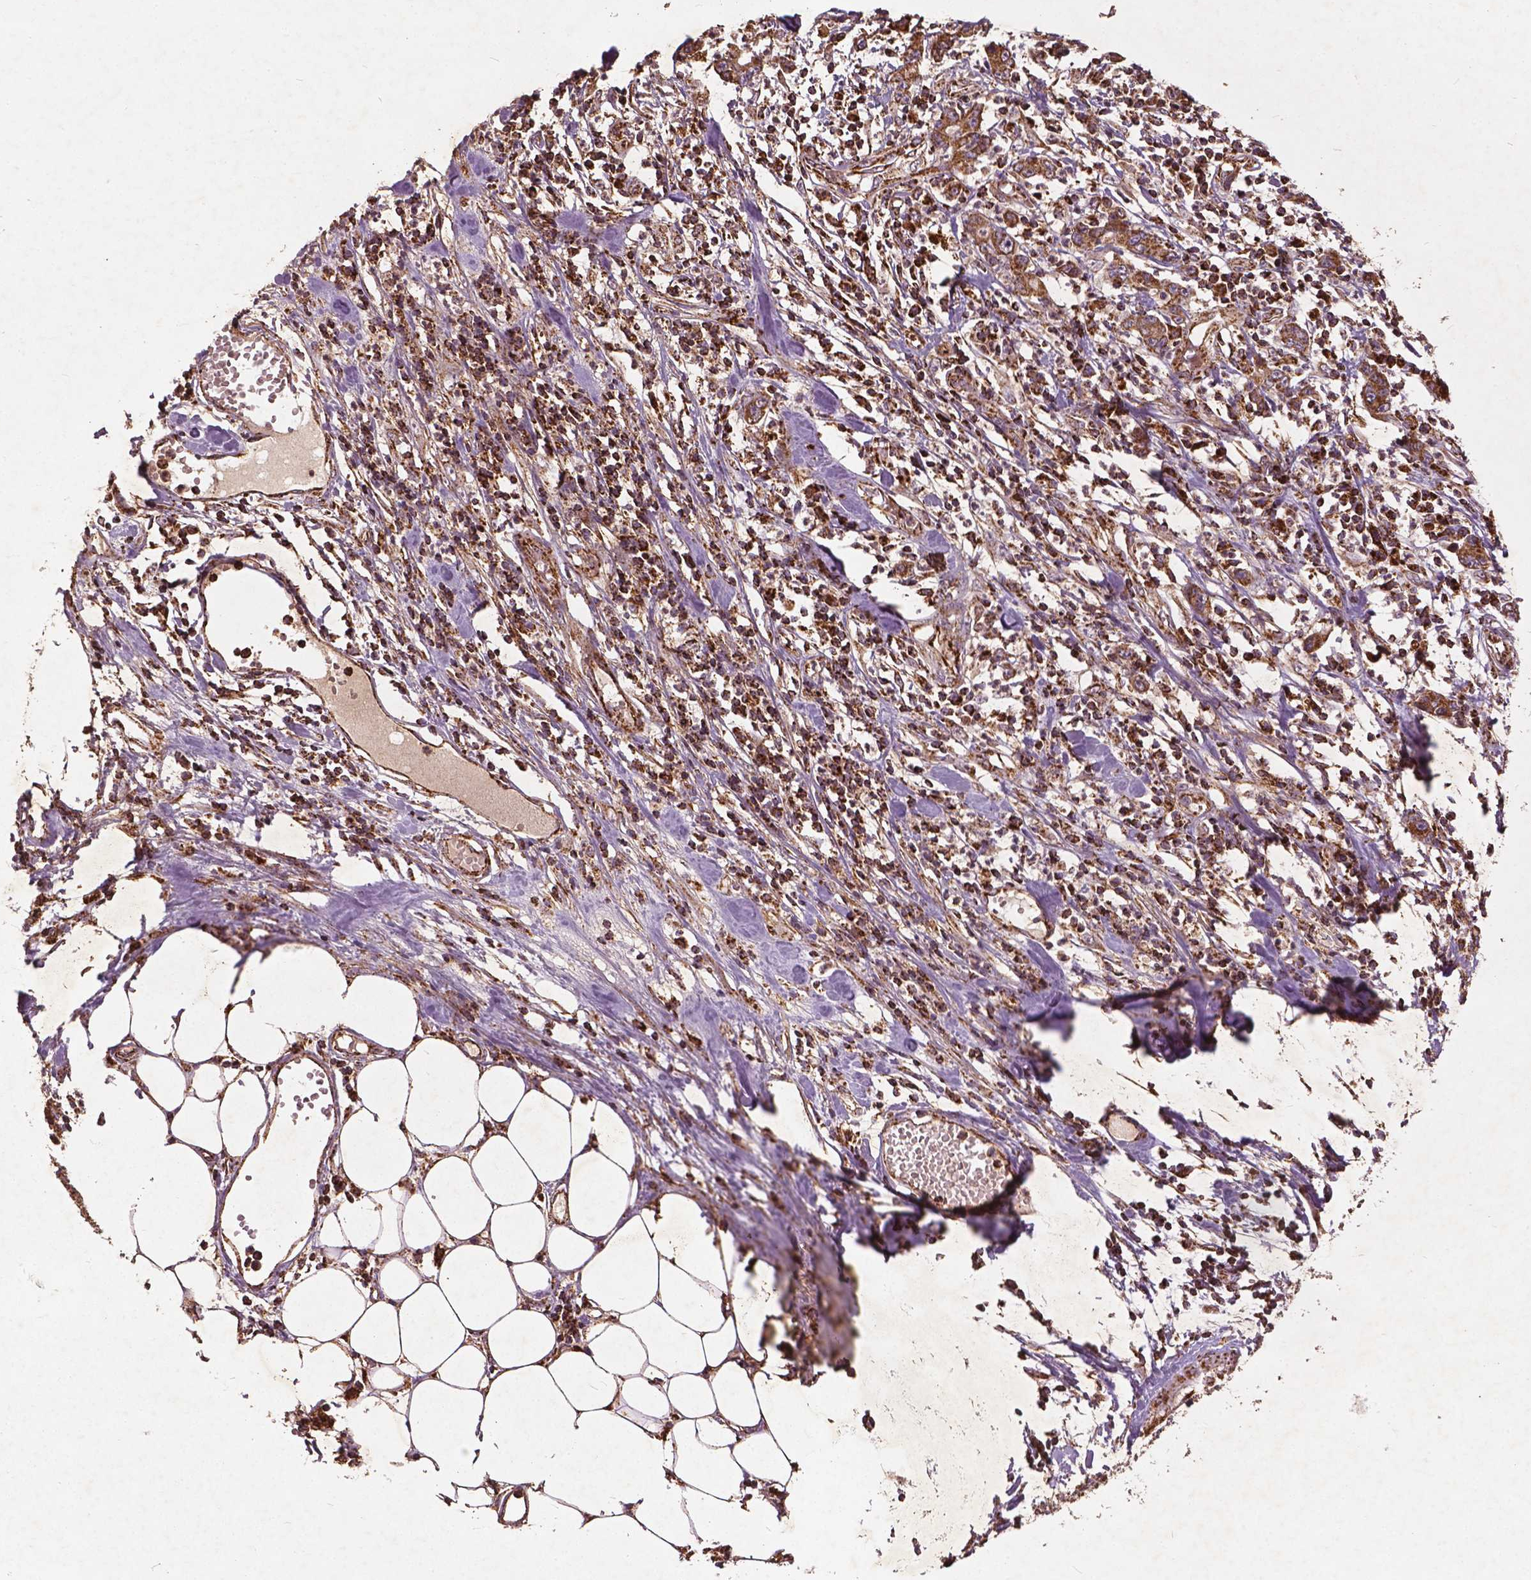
{"staining": {"intensity": "moderate", "quantity": ">75%", "location": "cytoplasmic/membranous"}, "tissue": "stomach cancer", "cell_type": "Tumor cells", "image_type": "cancer", "snomed": [{"axis": "morphology", "description": "Adenocarcinoma, NOS"}, {"axis": "topography", "description": "Stomach, upper"}], "caption": "A histopathology image of stomach cancer stained for a protein reveals moderate cytoplasmic/membranous brown staining in tumor cells.", "gene": "UBXN2A", "patient": {"sex": "male", "age": 68}}